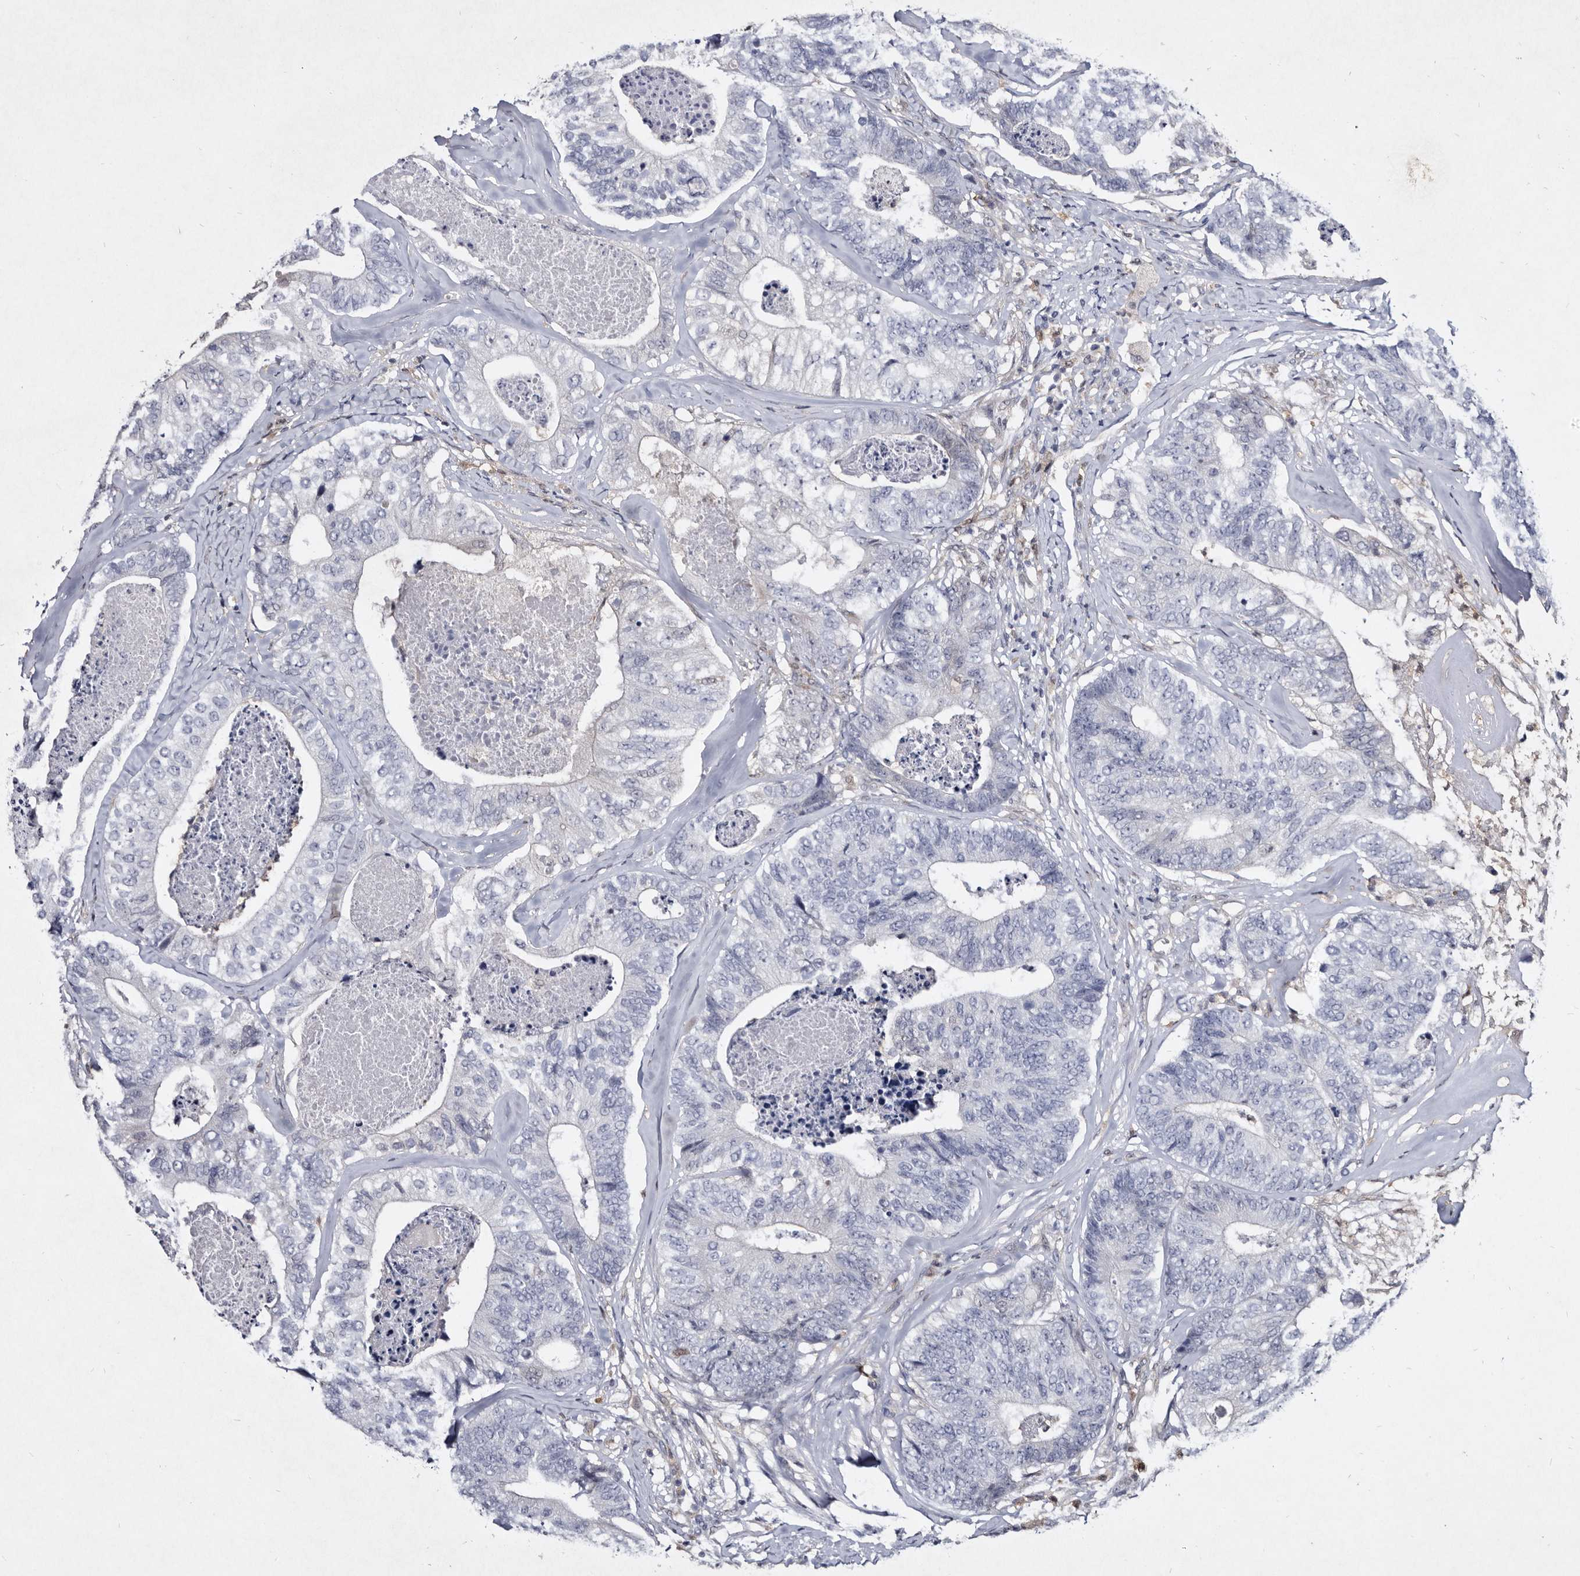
{"staining": {"intensity": "negative", "quantity": "none", "location": "none"}, "tissue": "colorectal cancer", "cell_type": "Tumor cells", "image_type": "cancer", "snomed": [{"axis": "morphology", "description": "Adenocarcinoma, NOS"}, {"axis": "topography", "description": "Colon"}], "caption": "Colorectal cancer was stained to show a protein in brown. There is no significant expression in tumor cells.", "gene": "SERPINB8", "patient": {"sex": "female", "age": 67}}